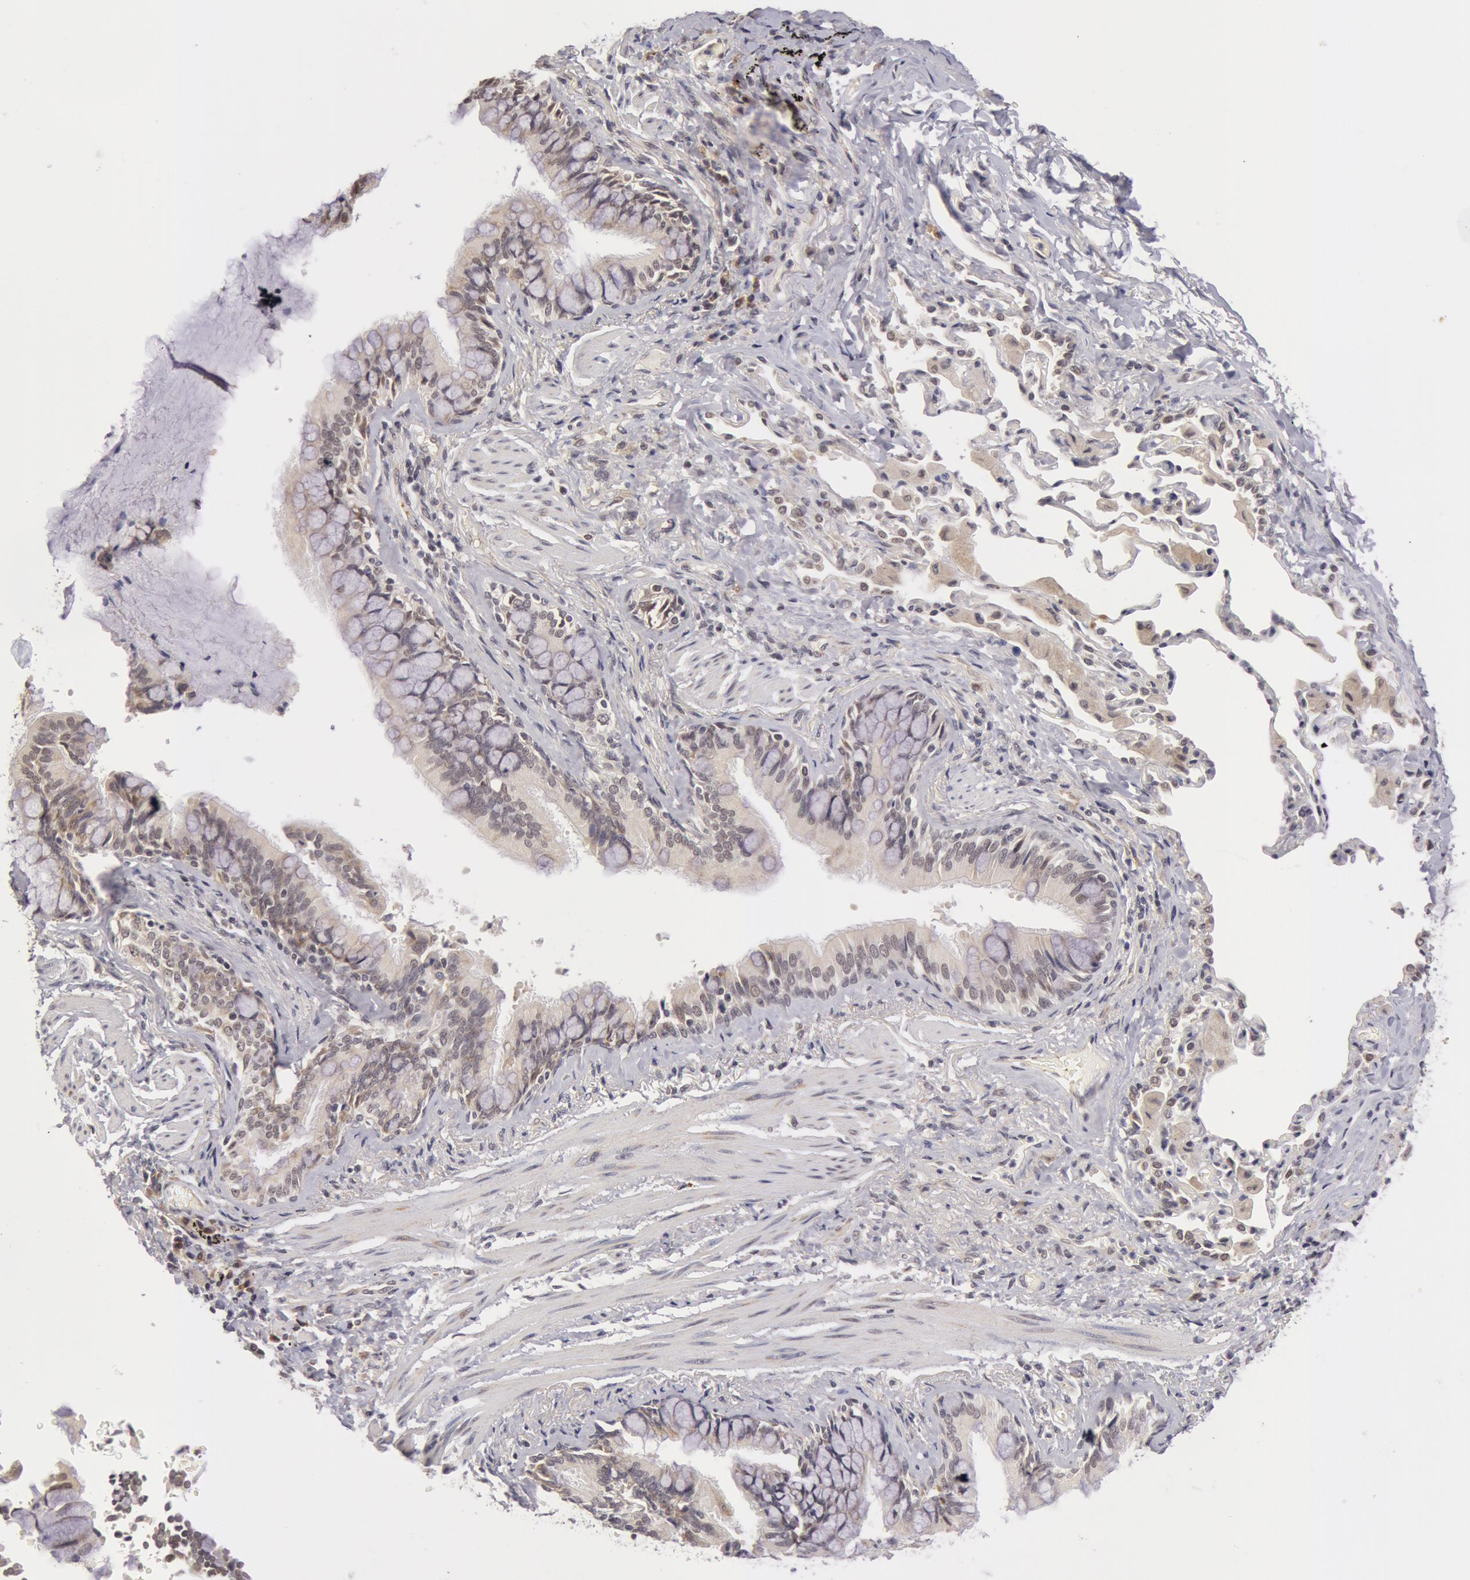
{"staining": {"intensity": "weak", "quantity": ">75%", "location": "cytoplasmic/membranous"}, "tissue": "bronchus", "cell_type": "Respiratory epithelial cells", "image_type": "normal", "snomed": [{"axis": "morphology", "description": "Normal tissue, NOS"}, {"axis": "topography", "description": "Lung"}], "caption": "IHC of unremarkable human bronchus exhibits low levels of weak cytoplasmic/membranous expression in about >75% of respiratory epithelial cells.", "gene": "SYTL4", "patient": {"sex": "male", "age": 54}}